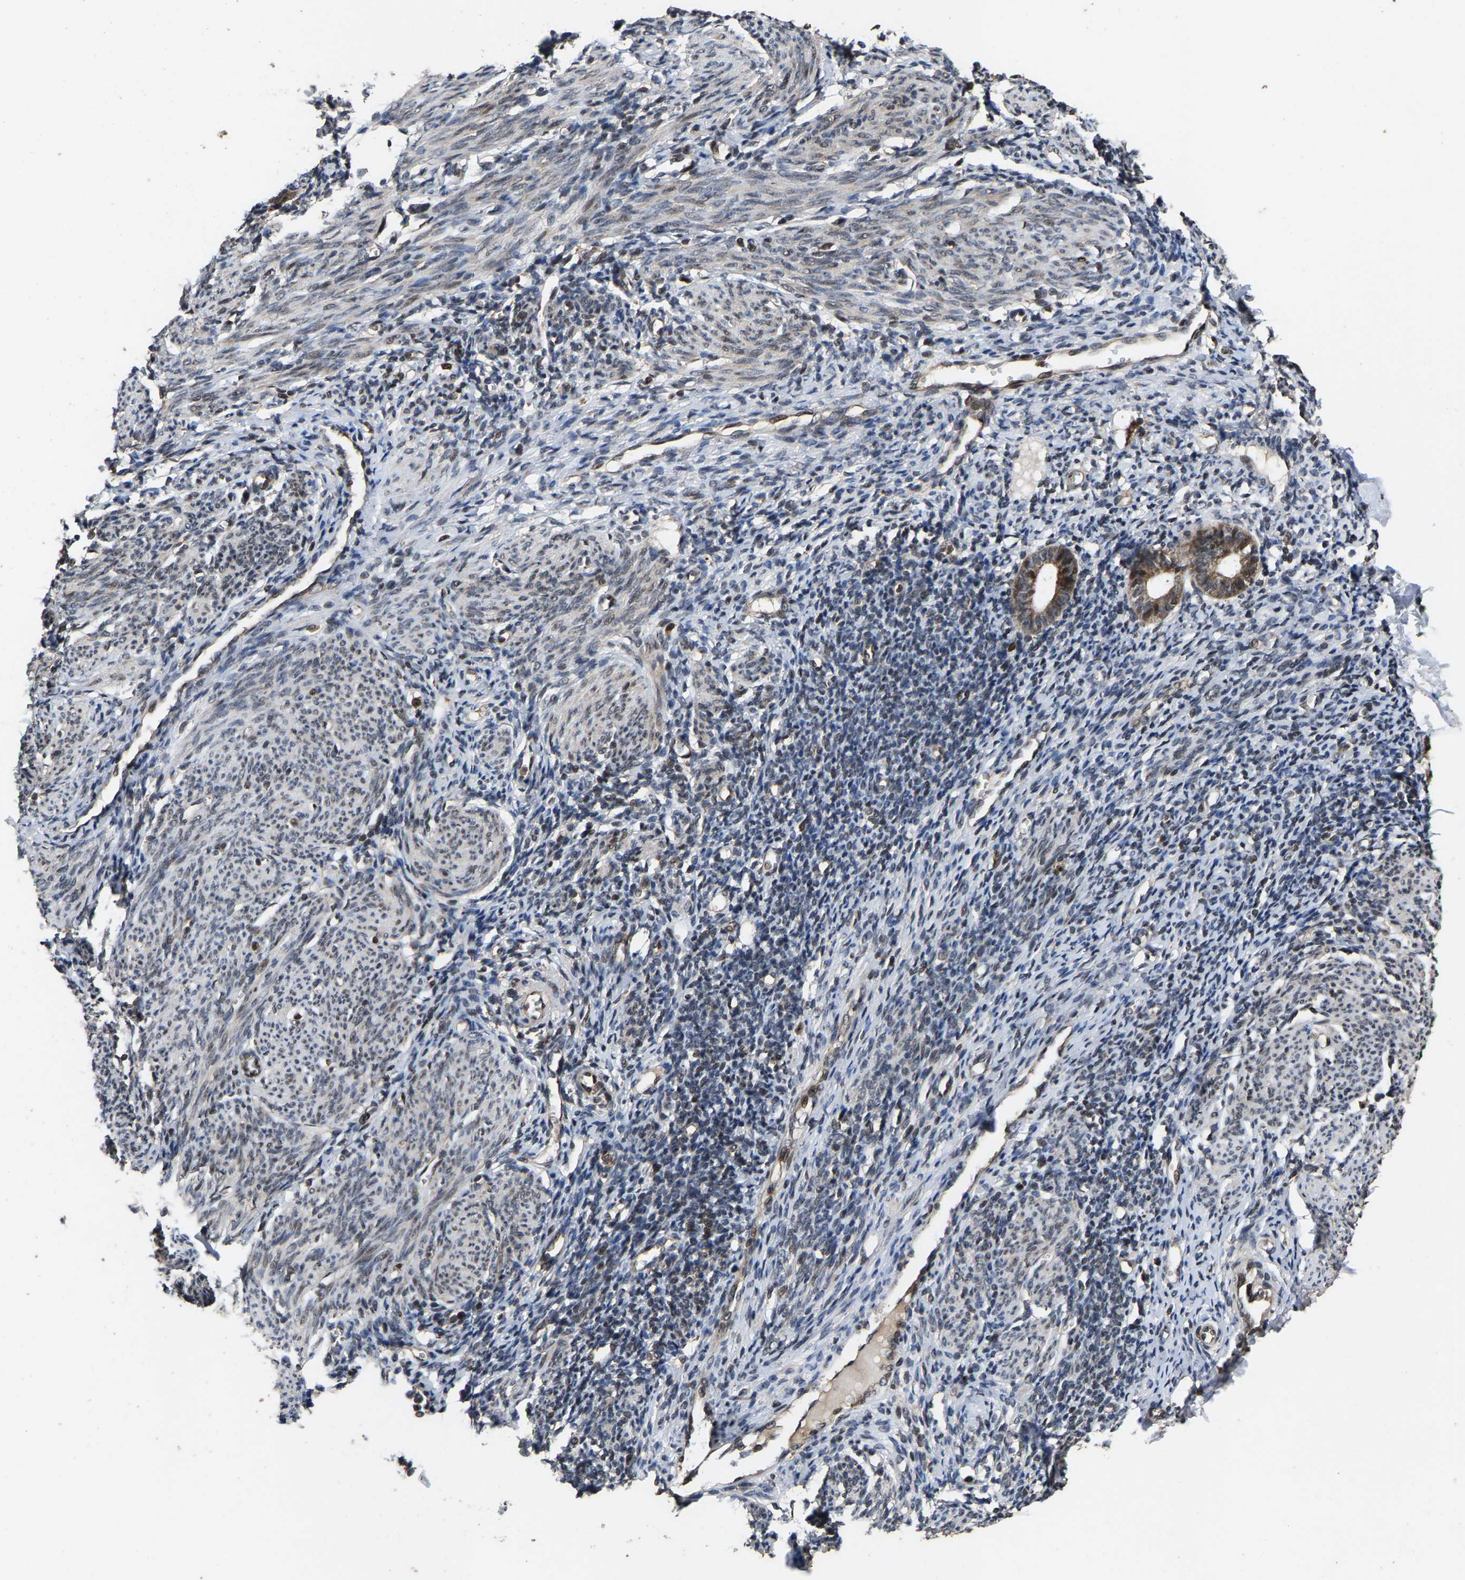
{"staining": {"intensity": "weak", "quantity": "<25%", "location": "cytoplasmic/membranous"}, "tissue": "endometrium", "cell_type": "Cells in endometrial stroma", "image_type": "normal", "snomed": [{"axis": "morphology", "description": "Normal tissue, NOS"}, {"axis": "morphology", "description": "Adenocarcinoma, NOS"}, {"axis": "topography", "description": "Endometrium"}], "caption": "DAB immunohistochemical staining of normal endometrium displays no significant positivity in cells in endometrial stroma.", "gene": "HAUS6", "patient": {"sex": "female", "age": 57}}